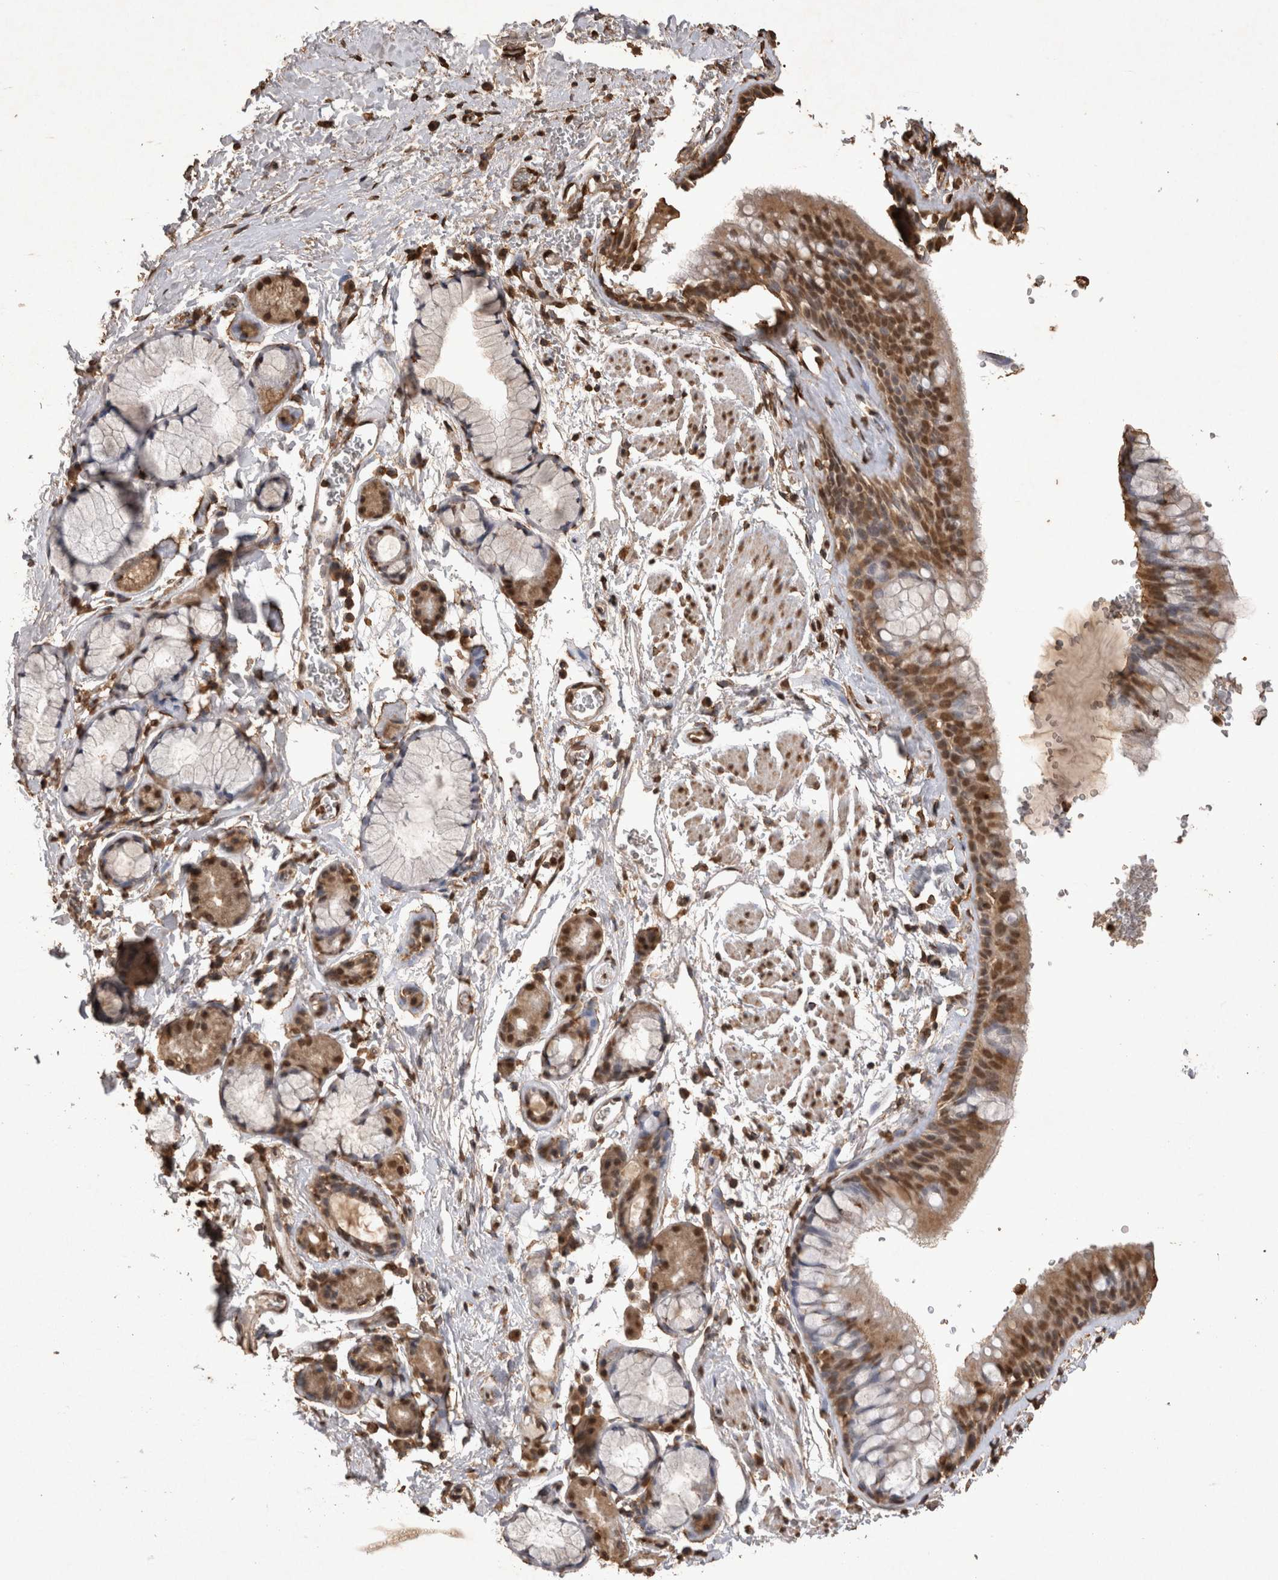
{"staining": {"intensity": "moderate", "quantity": ">75%", "location": "cytoplasmic/membranous,nuclear"}, "tissue": "bronchus", "cell_type": "Respiratory epithelial cells", "image_type": "normal", "snomed": [{"axis": "morphology", "description": "Normal tissue, NOS"}, {"axis": "topography", "description": "Cartilage tissue"}, {"axis": "topography", "description": "Bronchus"}], "caption": "Moderate cytoplasmic/membranous,nuclear expression for a protein is appreciated in approximately >75% of respiratory epithelial cells of normal bronchus using immunohistochemistry.", "gene": "OAS2", "patient": {"sex": "female", "age": 53}}